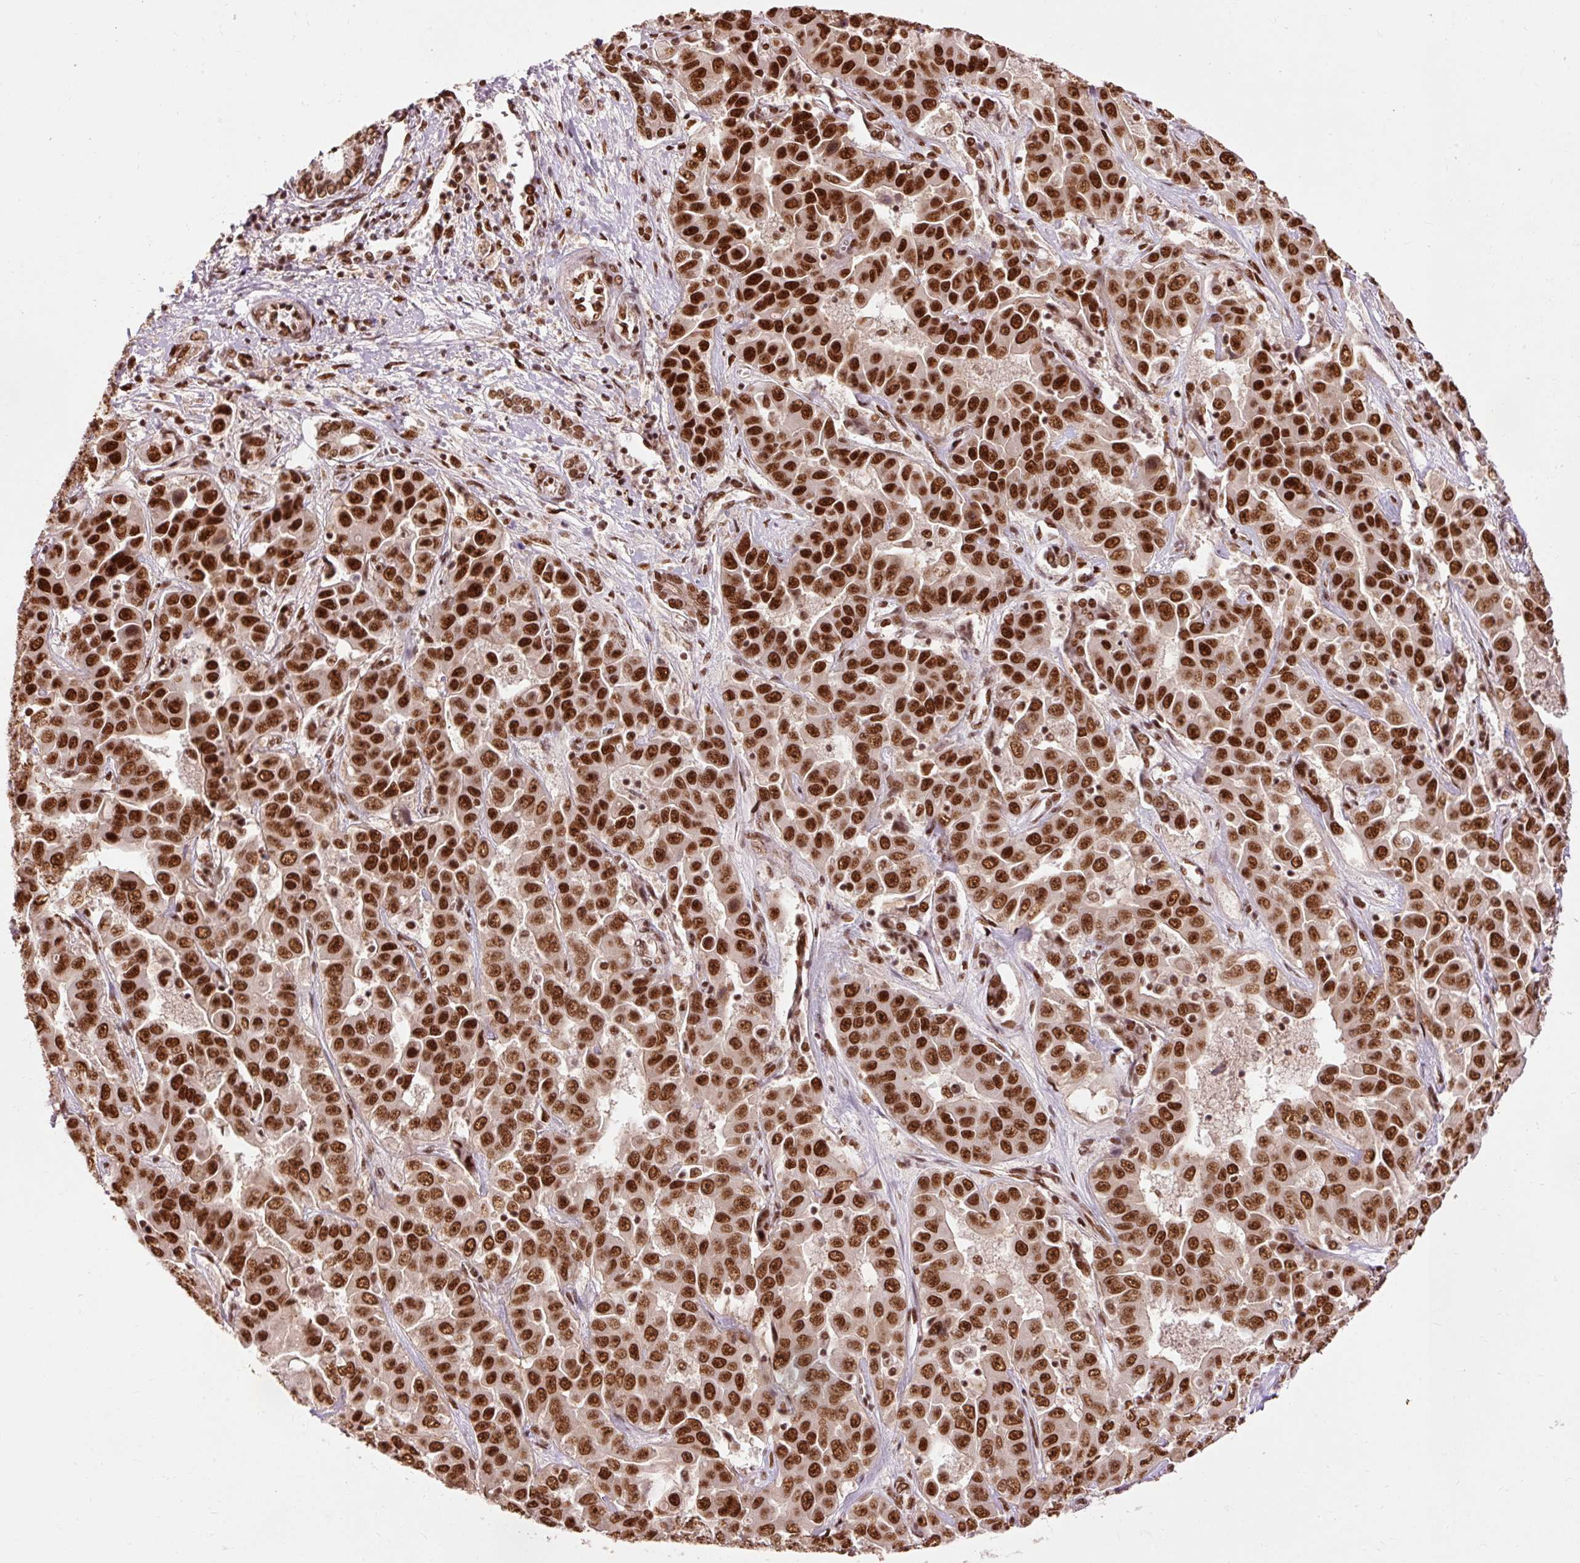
{"staining": {"intensity": "strong", "quantity": ">75%", "location": "nuclear"}, "tissue": "liver cancer", "cell_type": "Tumor cells", "image_type": "cancer", "snomed": [{"axis": "morphology", "description": "Cholangiocarcinoma"}, {"axis": "topography", "description": "Liver"}], "caption": "Protein staining of liver cancer tissue shows strong nuclear staining in approximately >75% of tumor cells.", "gene": "ZBTB44", "patient": {"sex": "female", "age": 52}}